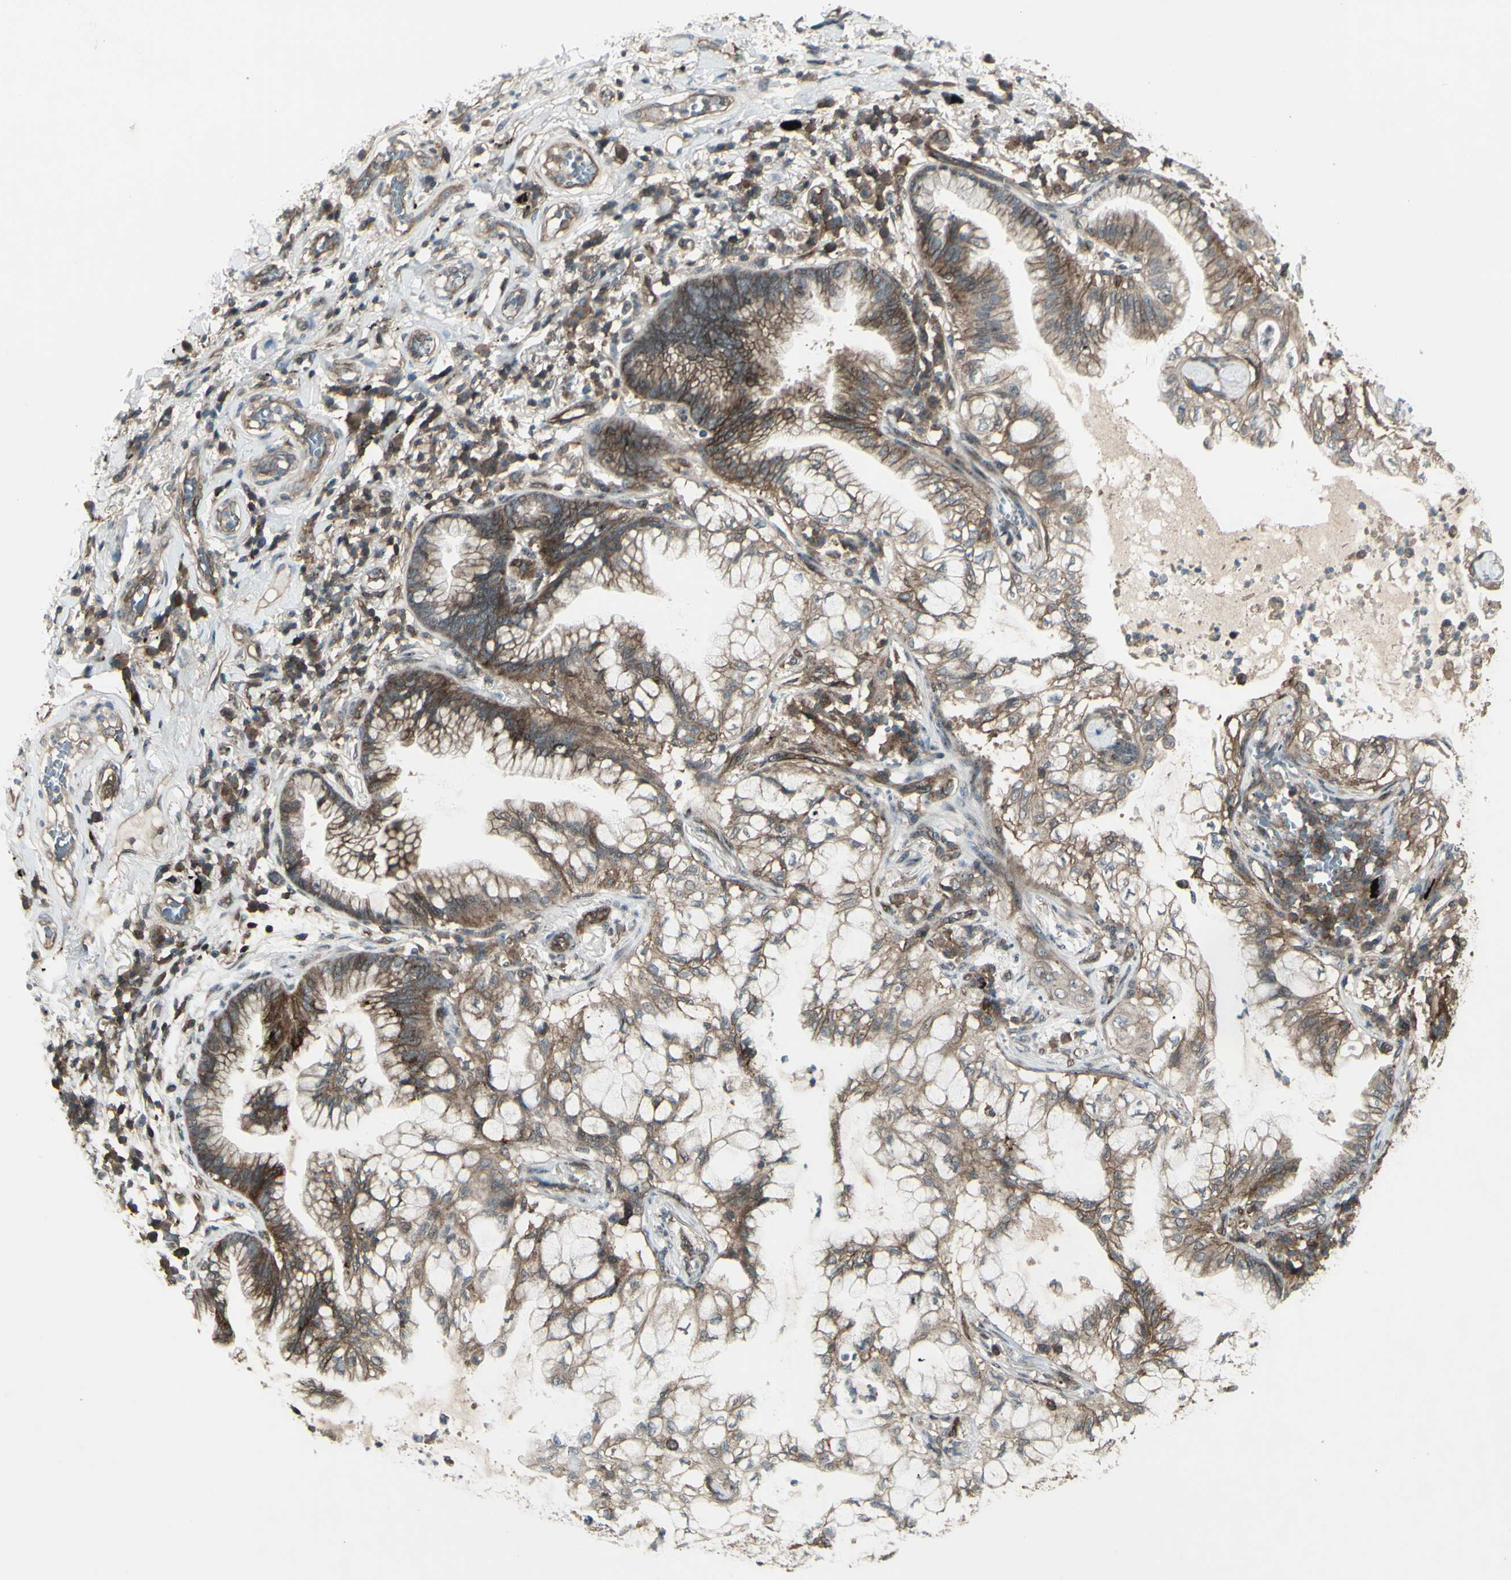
{"staining": {"intensity": "strong", "quantity": ">75%", "location": "cytoplasmic/membranous"}, "tissue": "lung cancer", "cell_type": "Tumor cells", "image_type": "cancer", "snomed": [{"axis": "morphology", "description": "Adenocarcinoma, NOS"}, {"axis": "topography", "description": "Lung"}], "caption": "An immunohistochemistry (IHC) histopathology image of neoplastic tissue is shown. Protein staining in brown highlights strong cytoplasmic/membranous positivity in lung cancer within tumor cells. (DAB IHC, brown staining for protein, blue staining for nuclei).", "gene": "FXYD5", "patient": {"sex": "female", "age": 70}}